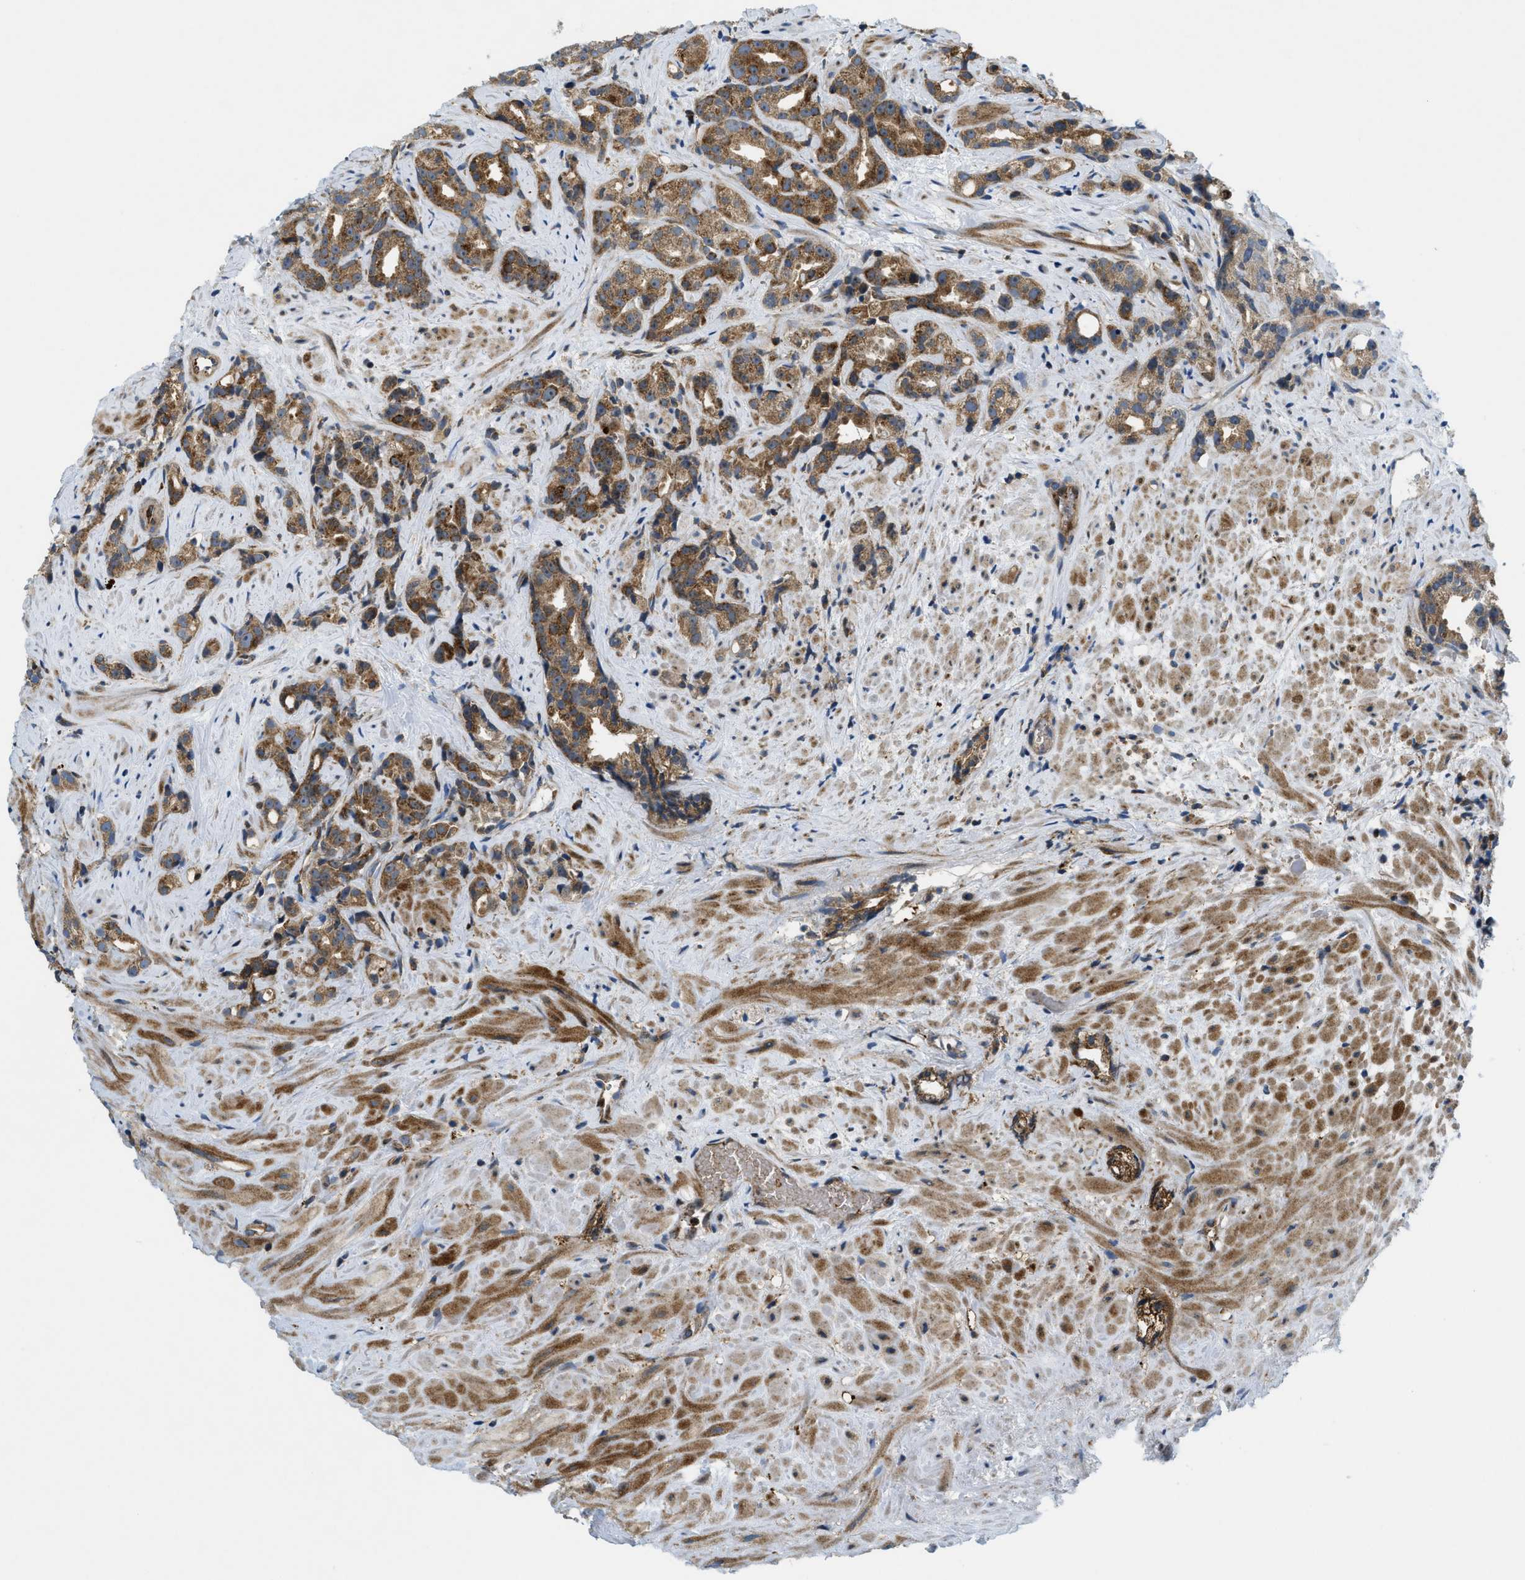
{"staining": {"intensity": "moderate", "quantity": ">75%", "location": "cytoplasmic/membranous"}, "tissue": "prostate cancer", "cell_type": "Tumor cells", "image_type": "cancer", "snomed": [{"axis": "morphology", "description": "Adenocarcinoma, Low grade"}, {"axis": "topography", "description": "Prostate"}], "caption": "Prostate cancer (low-grade adenocarcinoma) was stained to show a protein in brown. There is medium levels of moderate cytoplasmic/membranous staining in about >75% of tumor cells.", "gene": "CSPG4", "patient": {"sex": "male", "age": 89}}